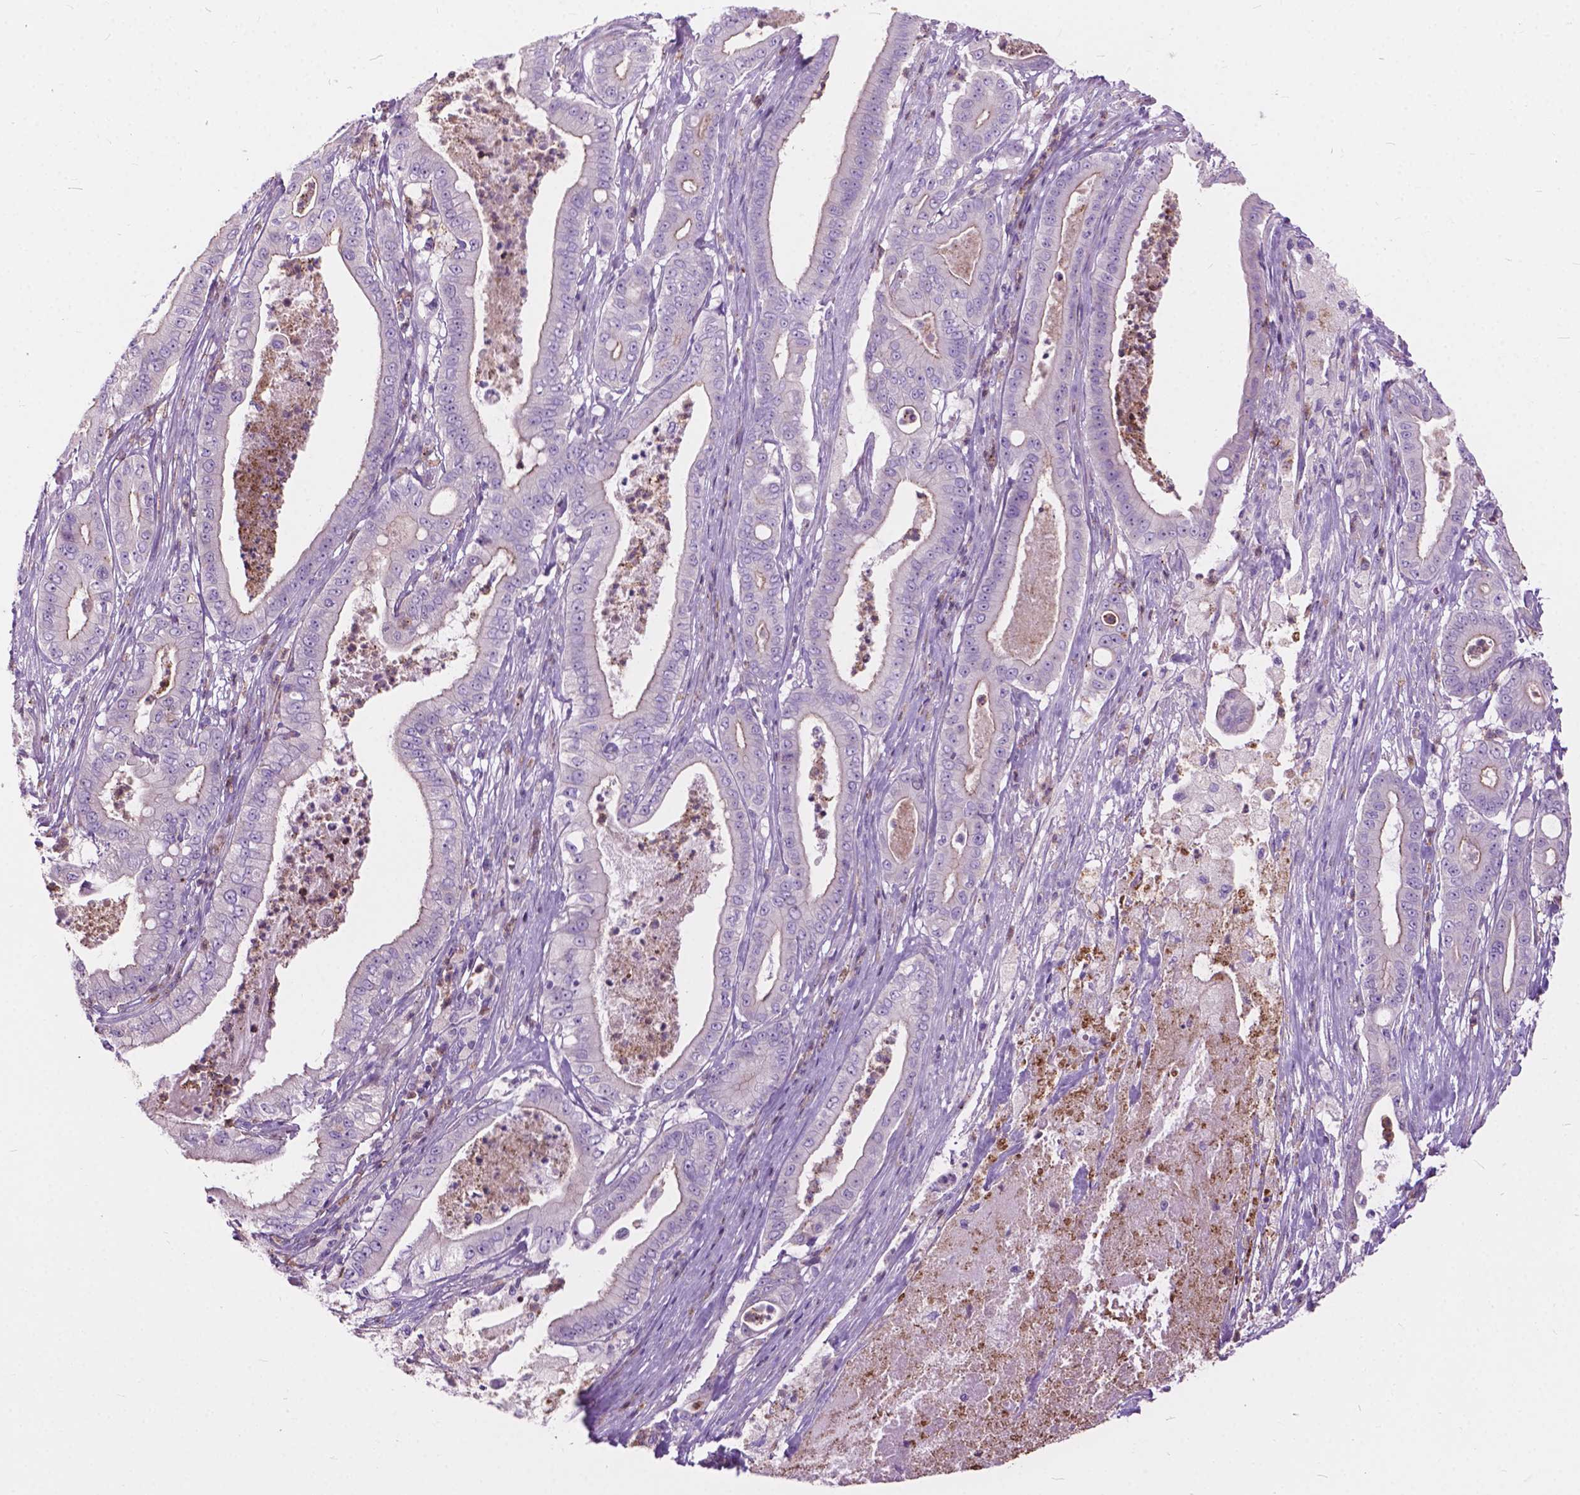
{"staining": {"intensity": "negative", "quantity": "none", "location": "none"}, "tissue": "pancreatic cancer", "cell_type": "Tumor cells", "image_type": "cancer", "snomed": [{"axis": "morphology", "description": "Adenocarcinoma, NOS"}, {"axis": "topography", "description": "Pancreas"}], "caption": "A micrograph of pancreatic cancer (adenocarcinoma) stained for a protein shows no brown staining in tumor cells.", "gene": "PRR35", "patient": {"sex": "male", "age": 71}}